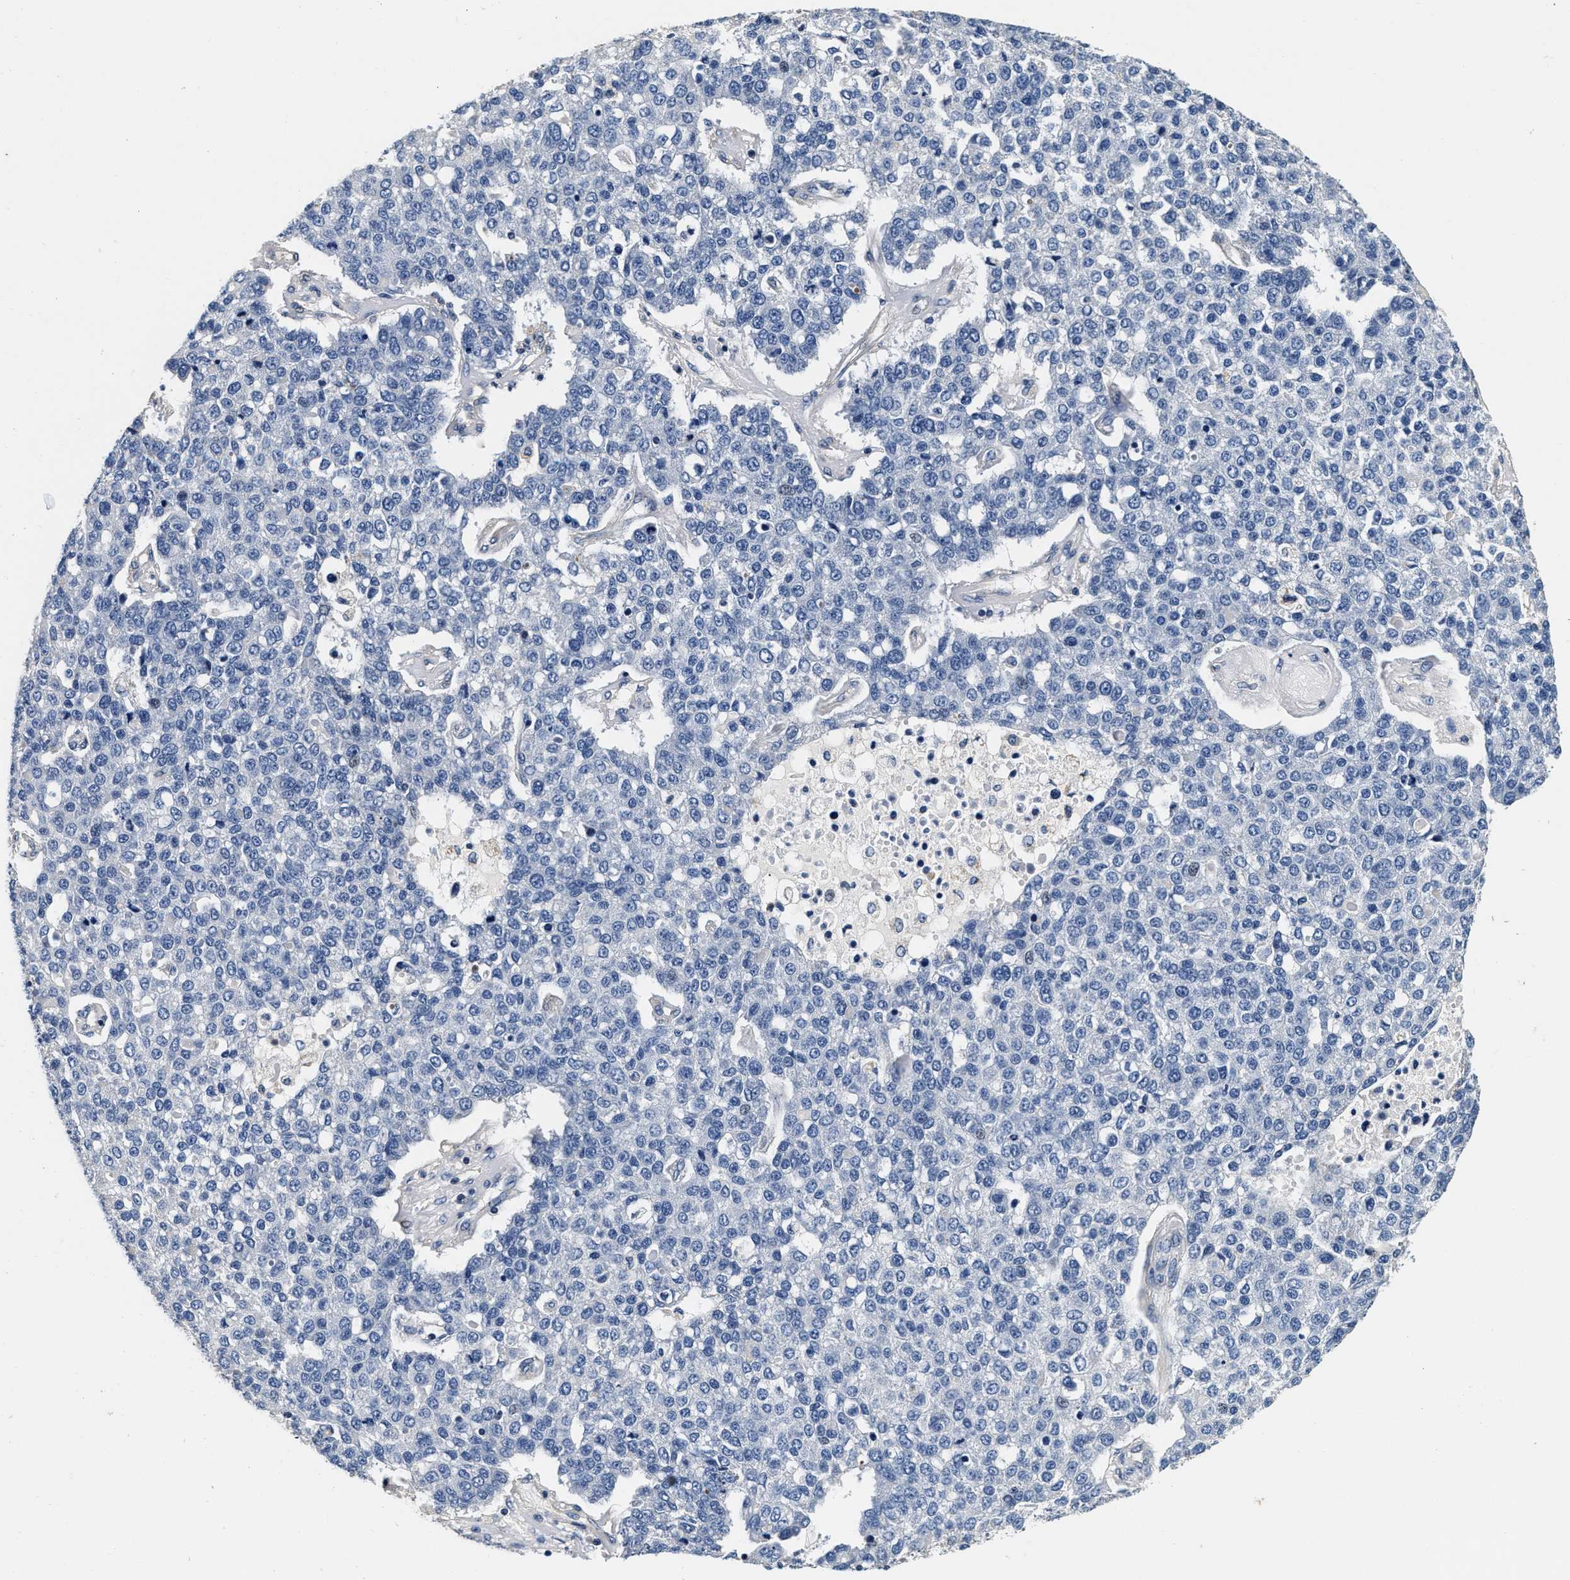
{"staining": {"intensity": "negative", "quantity": "none", "location": "none"}, "tissue": "pancreatic cancer", "cell_type": "Tumor cells", "image_type": "cancer", "snomed": [{"axis": "morphology", "description": "Adenocarcinoma, NOS"}, {"axis": "topography", "description": "Pancreas"}], "caption": "The immunohistochemistry (IHC) histopathology image has no significant positivity in tumor cells of adenocarcinoma (pancreatic) tissue.", "gene": "ABCG8", "patient": {"sex": "female", "age": 61}}